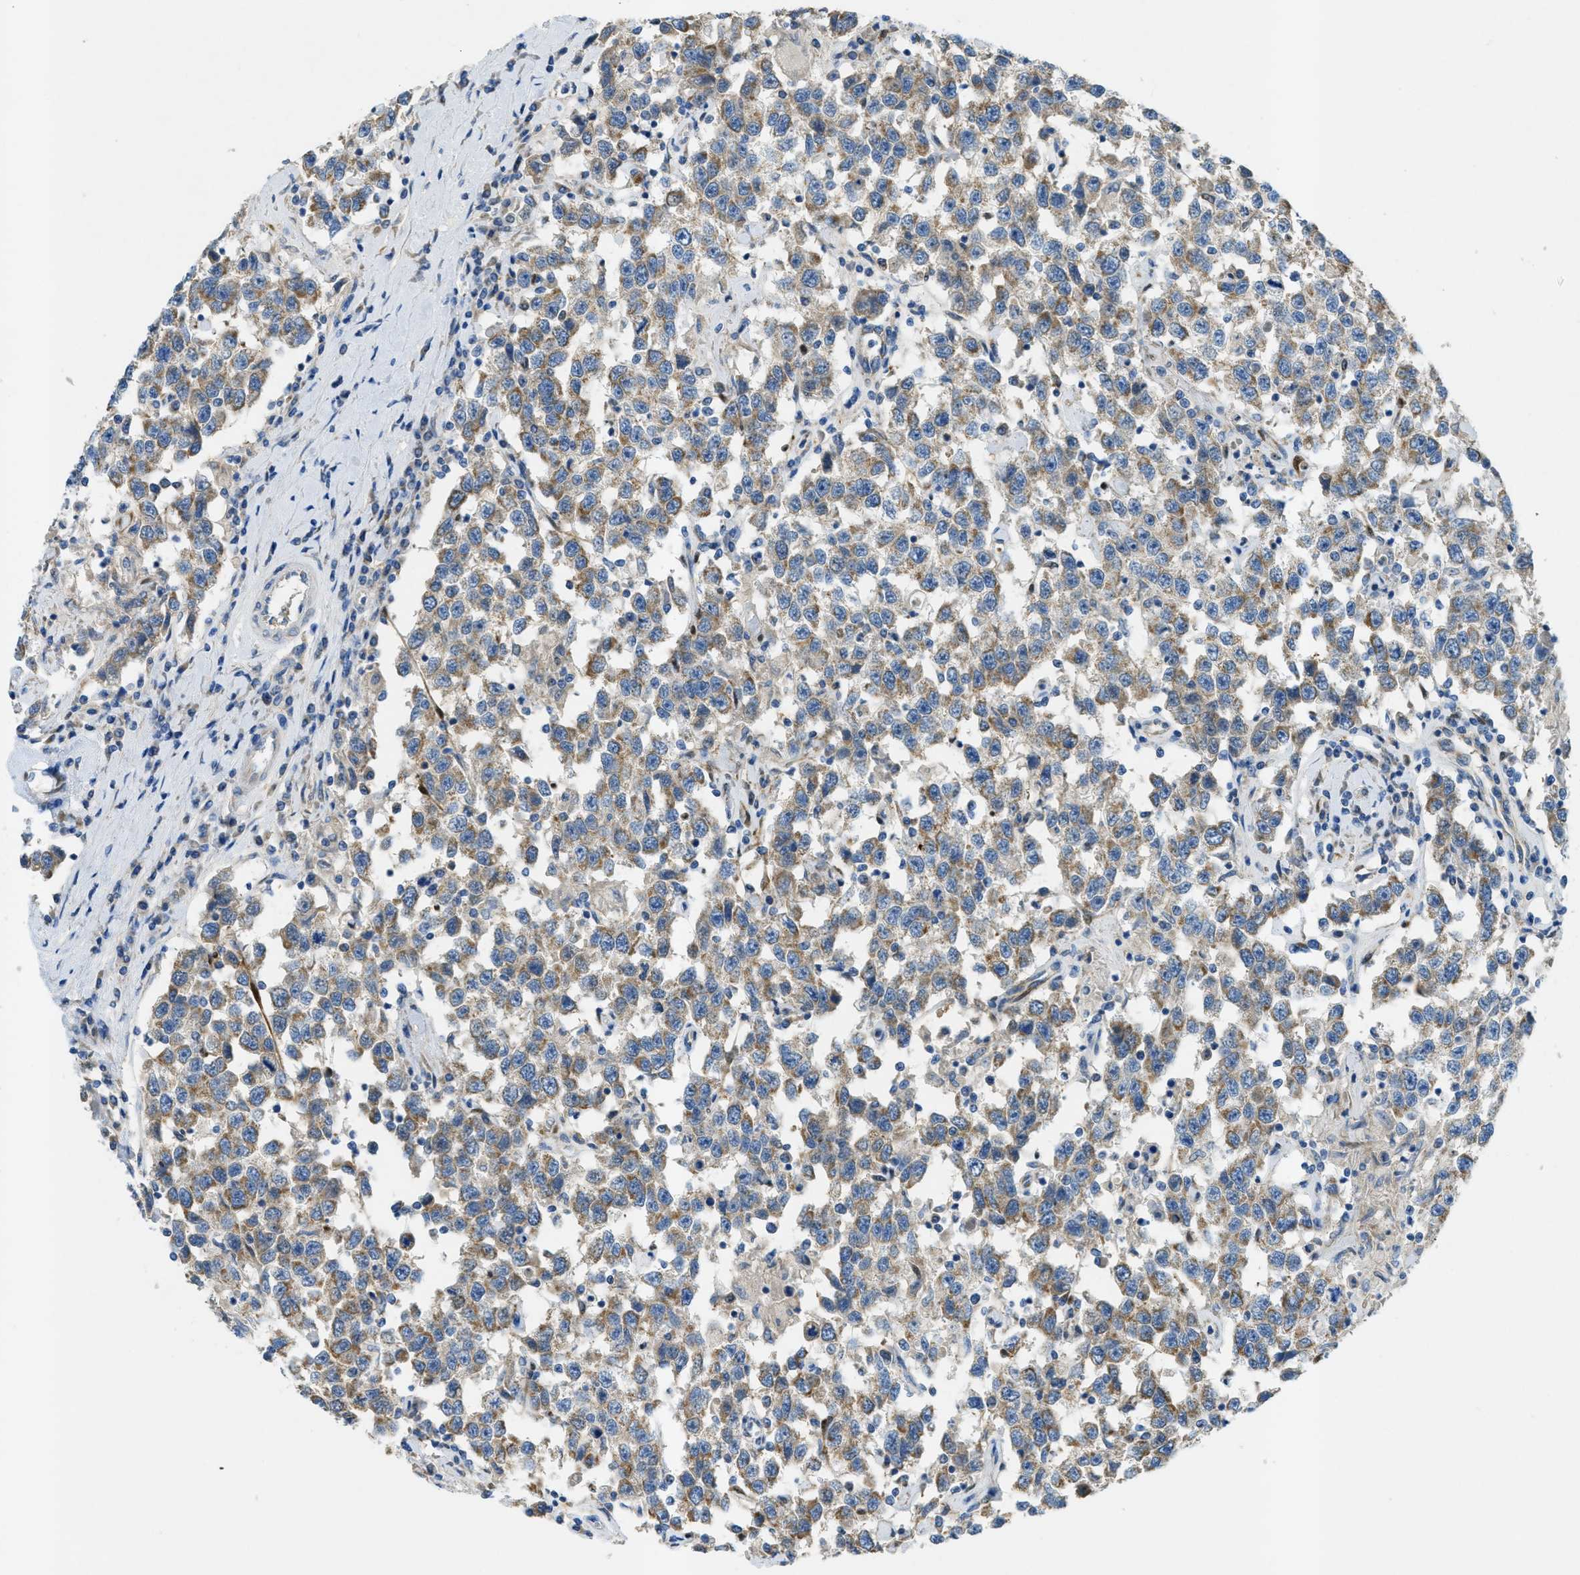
{"staining": {"intensity": "weak", "quantity": ">75%", "location": "cytoplasmic/membranous"}, "tissue": "testis cancer", "cell_type": "Tumor cells", "image_type": "cancer", "snomed": [{"axis": "morphology", "description": "Seminoma, NOS"}, {"axis": "topography", "description": "Testis"}], "caption": "This image displays immunohistochemistry (IHC) staining of human testis cancer (seminoma), with low weak cytoplasmic/membranous positivity in about >75% of tumor cells.", "gene": "CYGB", "patient": {"sex": "male", "age": 41}}